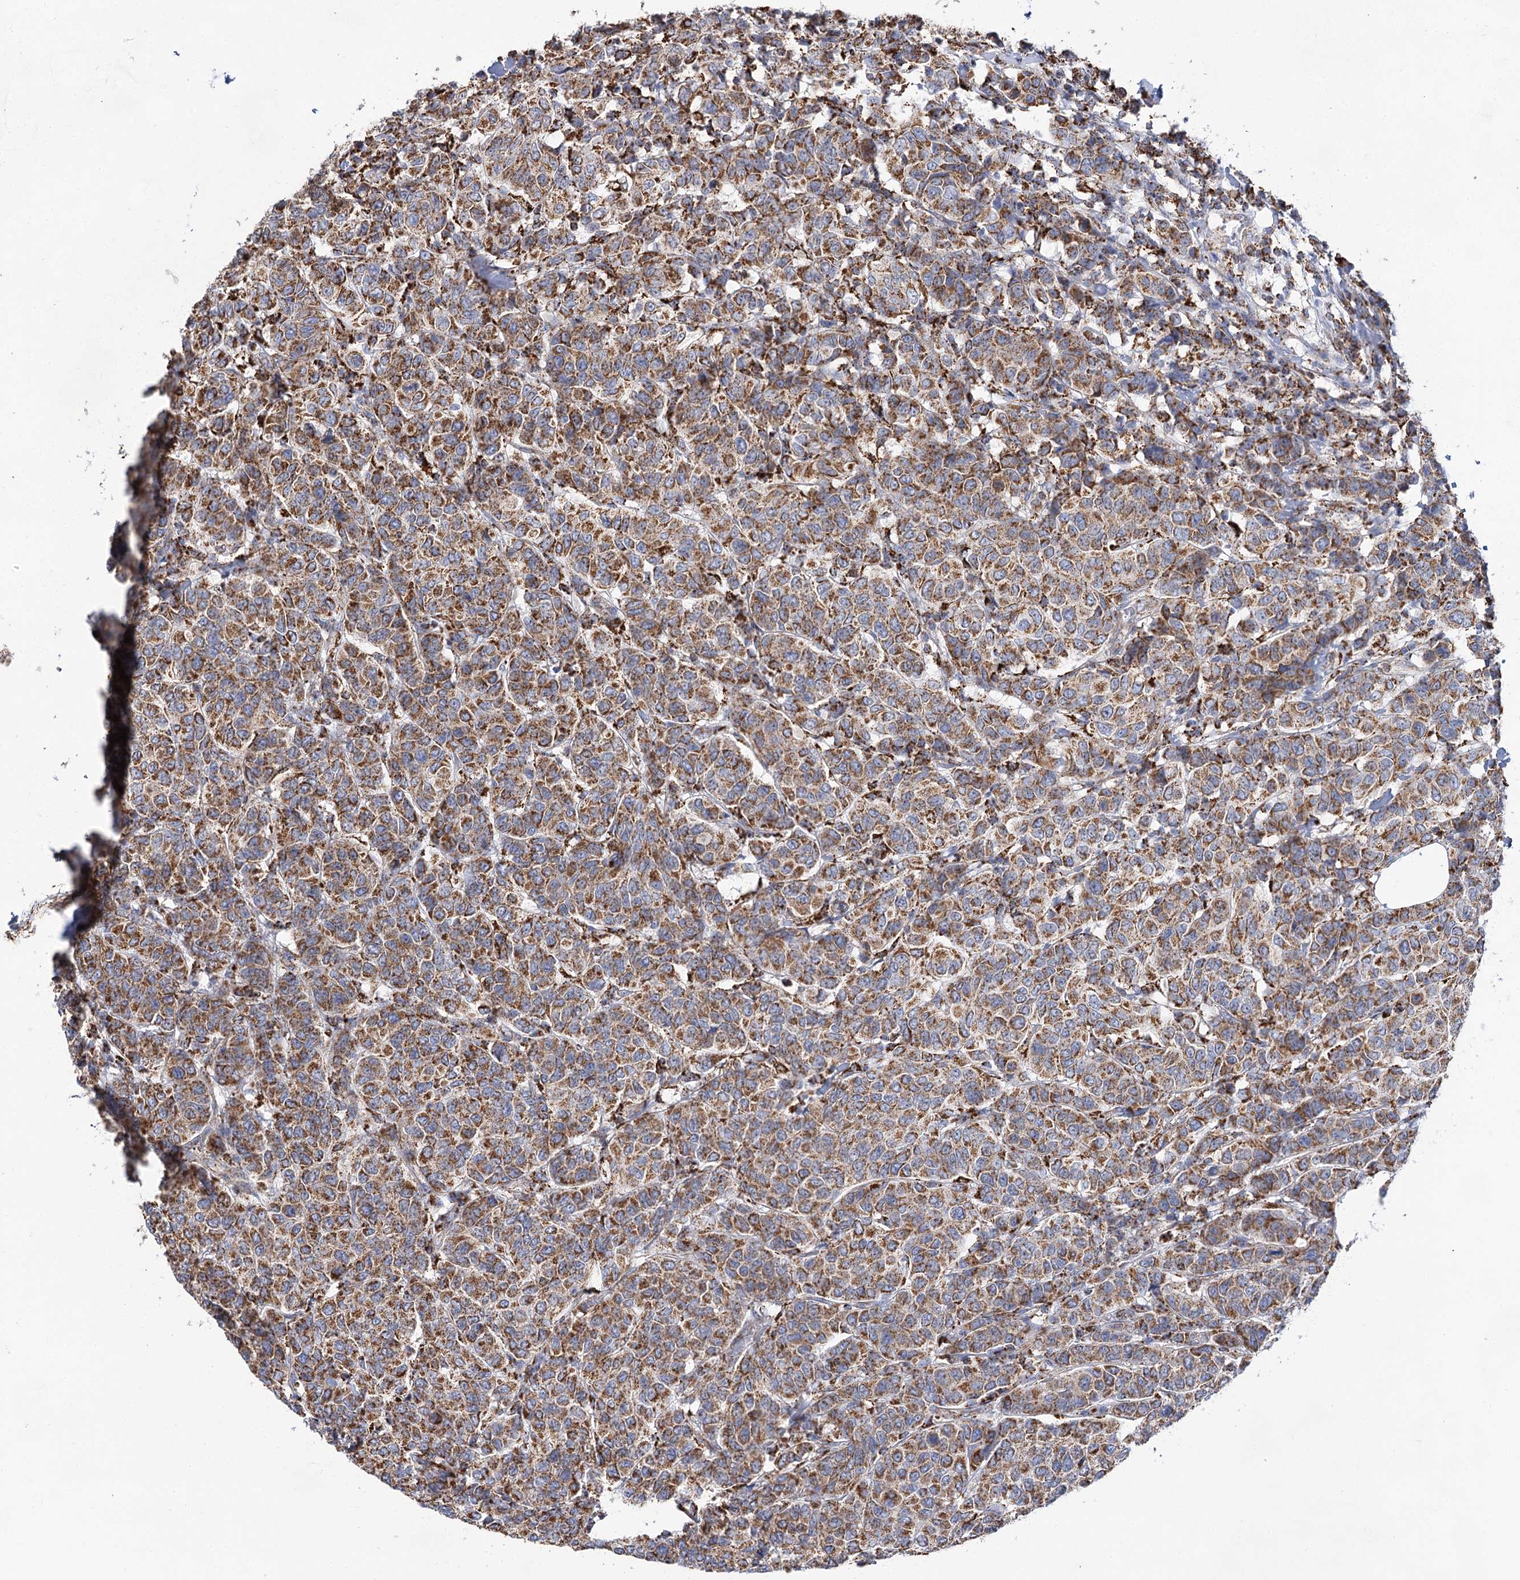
{"staining": {"intensity": "moderate", "quantity": ">75%", "location": "cytoplasmic/membranous"}, "tissue": "breast cancer", "cell_type": "Tumor cells", "image_type": "cancer", "snomed": [{"axis": "morphology", "description": "Duct carcinoma"}, {"axis": "topography", "description": "Breast"}], "caption": "This micrograph reveals IHC staining of human breast cancer (infiltrating ductal carcinoma), with medium moderate cytoplasmic/membranous expression in approximately >75% of tumor cells.", "gene": "NADK2", "patient": {"sex": "female", "age": 55}}